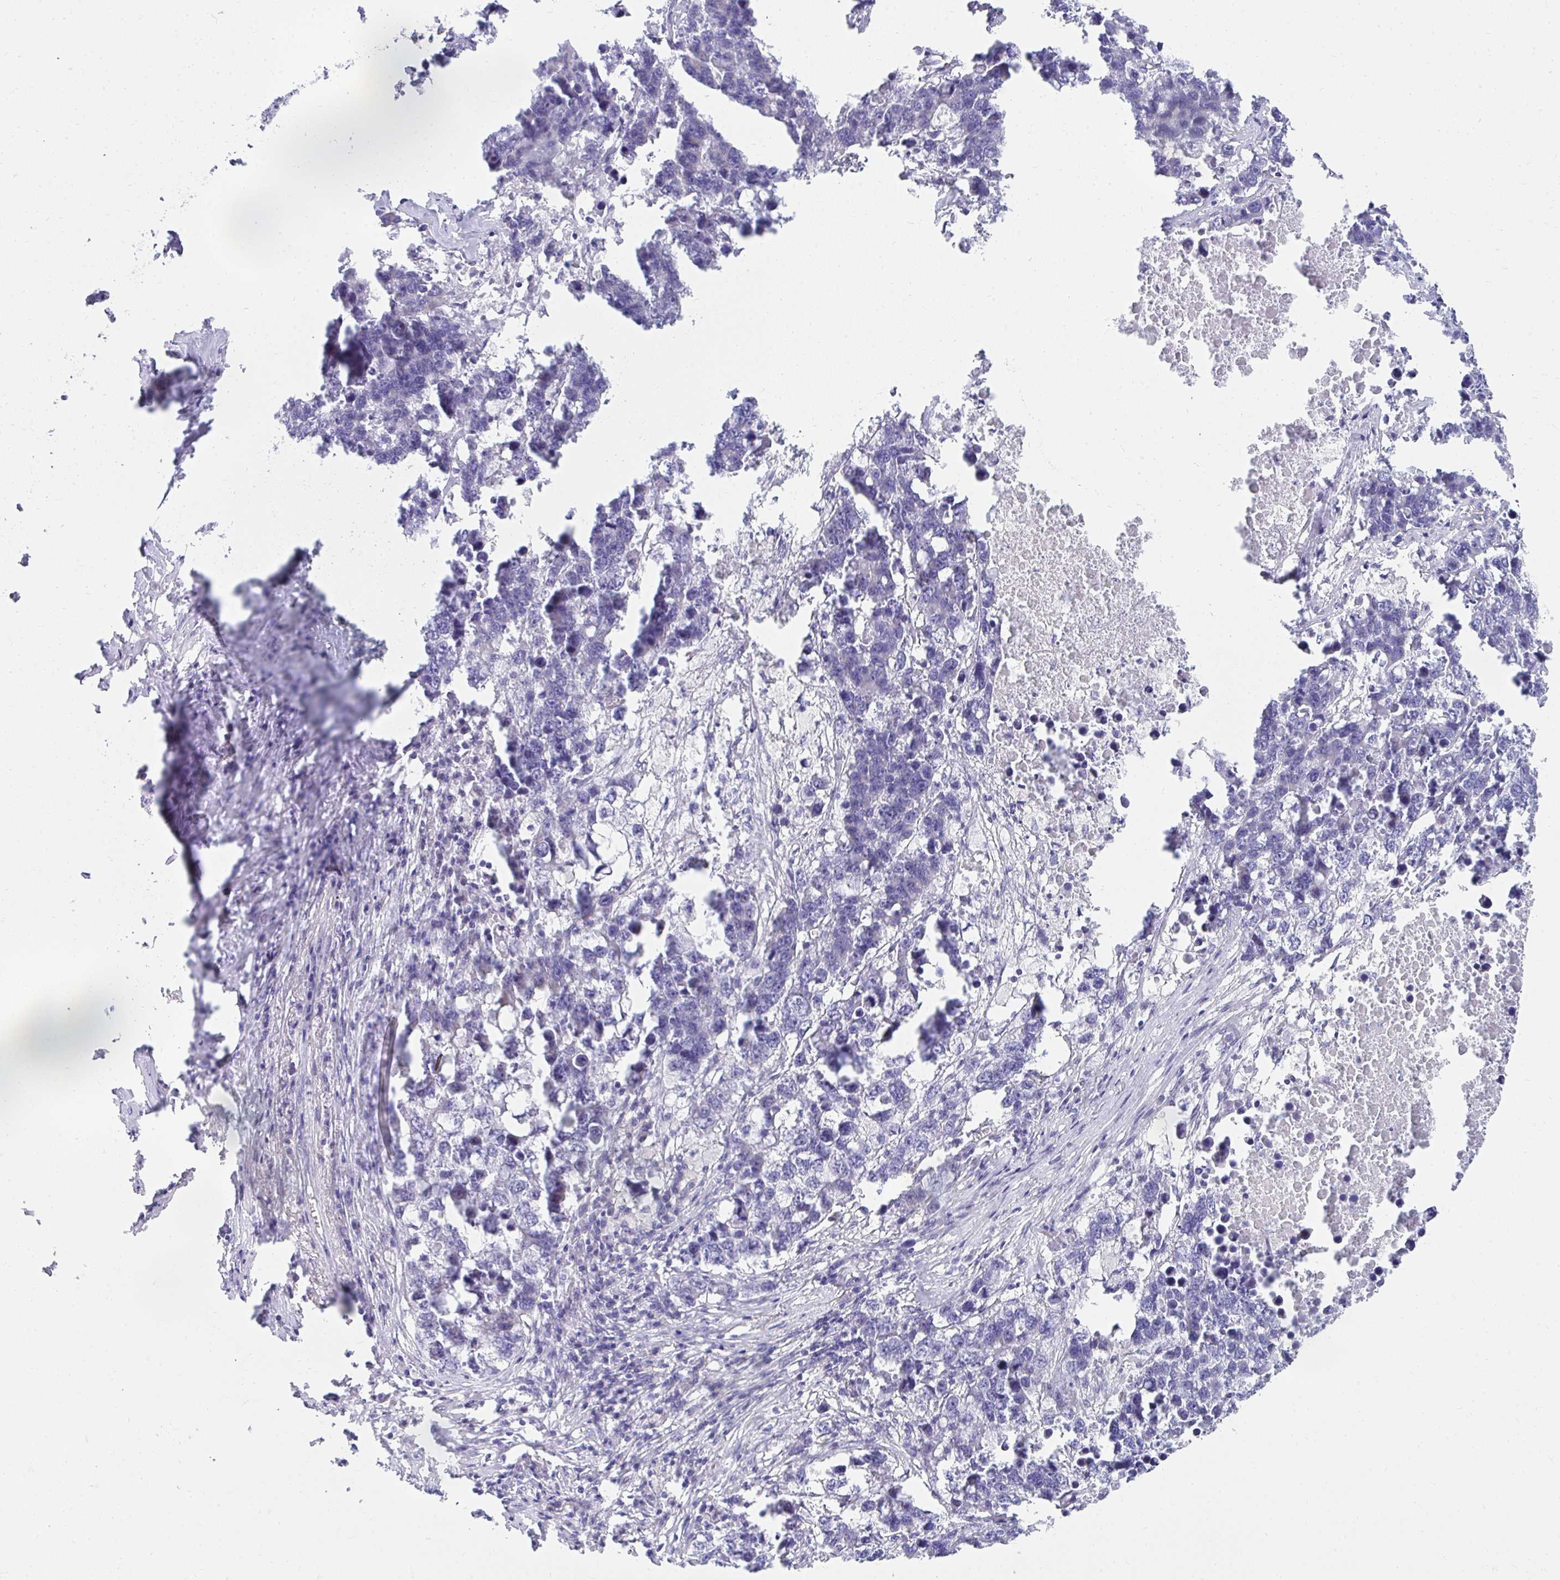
{"staining": {"intensity": "negative", "quantity": "none", "location": "none"}, "tissue": "lung cancer", "cell_type": "Tumor cells", "image_type": "cancer", "snomed": [{"axis": "morphology", "description": "Adenocarcinoma, NOS"}, {"axis": "topography", "description": "Lung"}], "caption": "Protein analysis of lung cancer (adenocarcinoma) displays no significant expression in tumor cells. Brightfield microscopy of immunohistochemistry stained with DAB (brown) and hematoxylin (blue), captured at high magnification.", "gene": "TNNT1", "patient": {"sex": "female", "age": 51}}